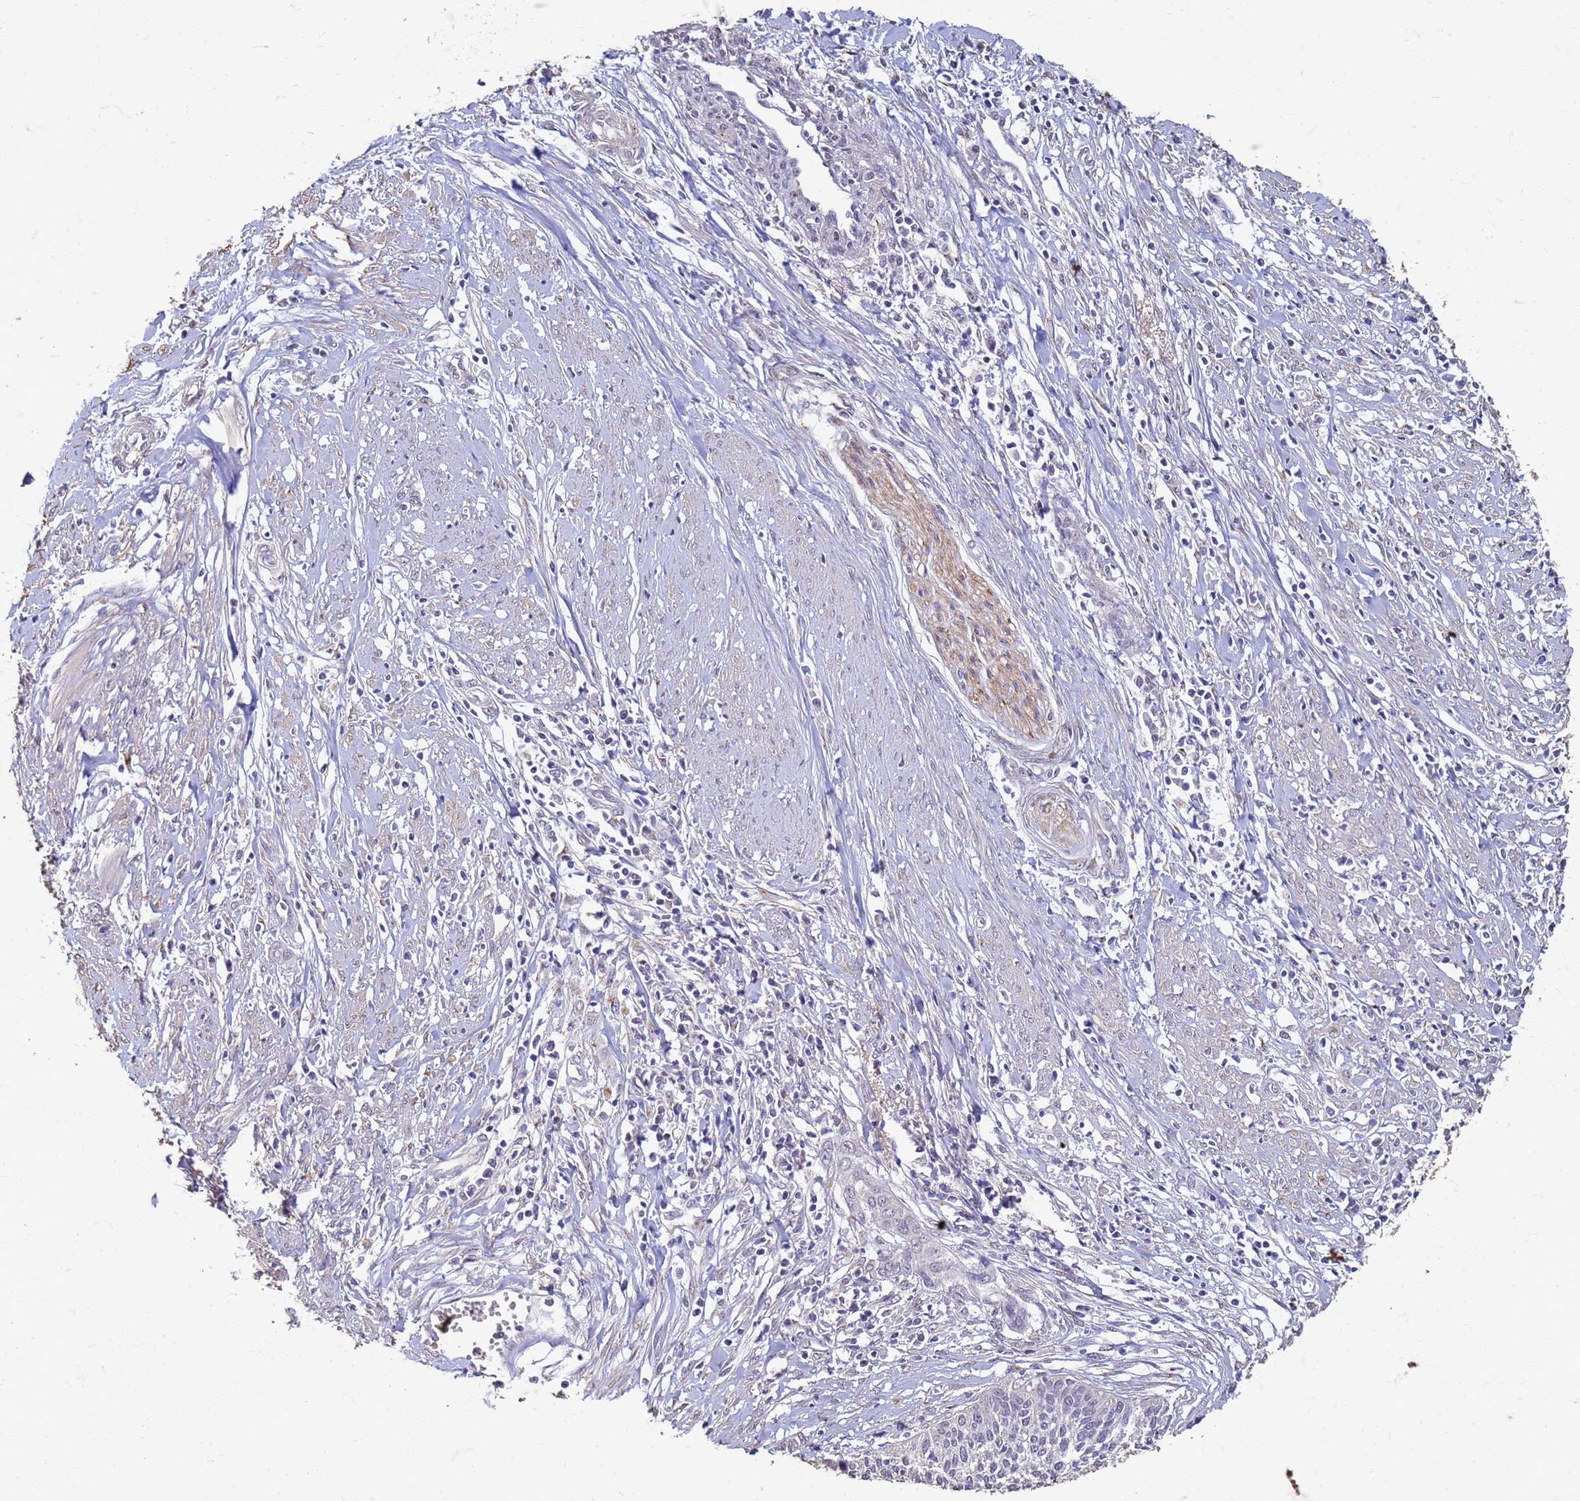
{"staining": {"intensity": "negative", "quantity": "none", "location": "none"}, "tissue": "cervical cancer", "cell_type": "Tumor cells", "image_type": "cancer", "snomed": [{"axis": "morphology", "description": "Squamous cell carcinoma, NOS"}, {"axis": "topography", "description": "Cervix"}], "caption": "Immunohistochemical staining of cervical cancer (squamous cell carcinoma) displays no significant positivity in tumor cells. (DAB (3,3'-diaminobenzidine) IHC, high magnification).", "gene": "SLC25A15", "patient": {"sex": "female", "age": 34}}